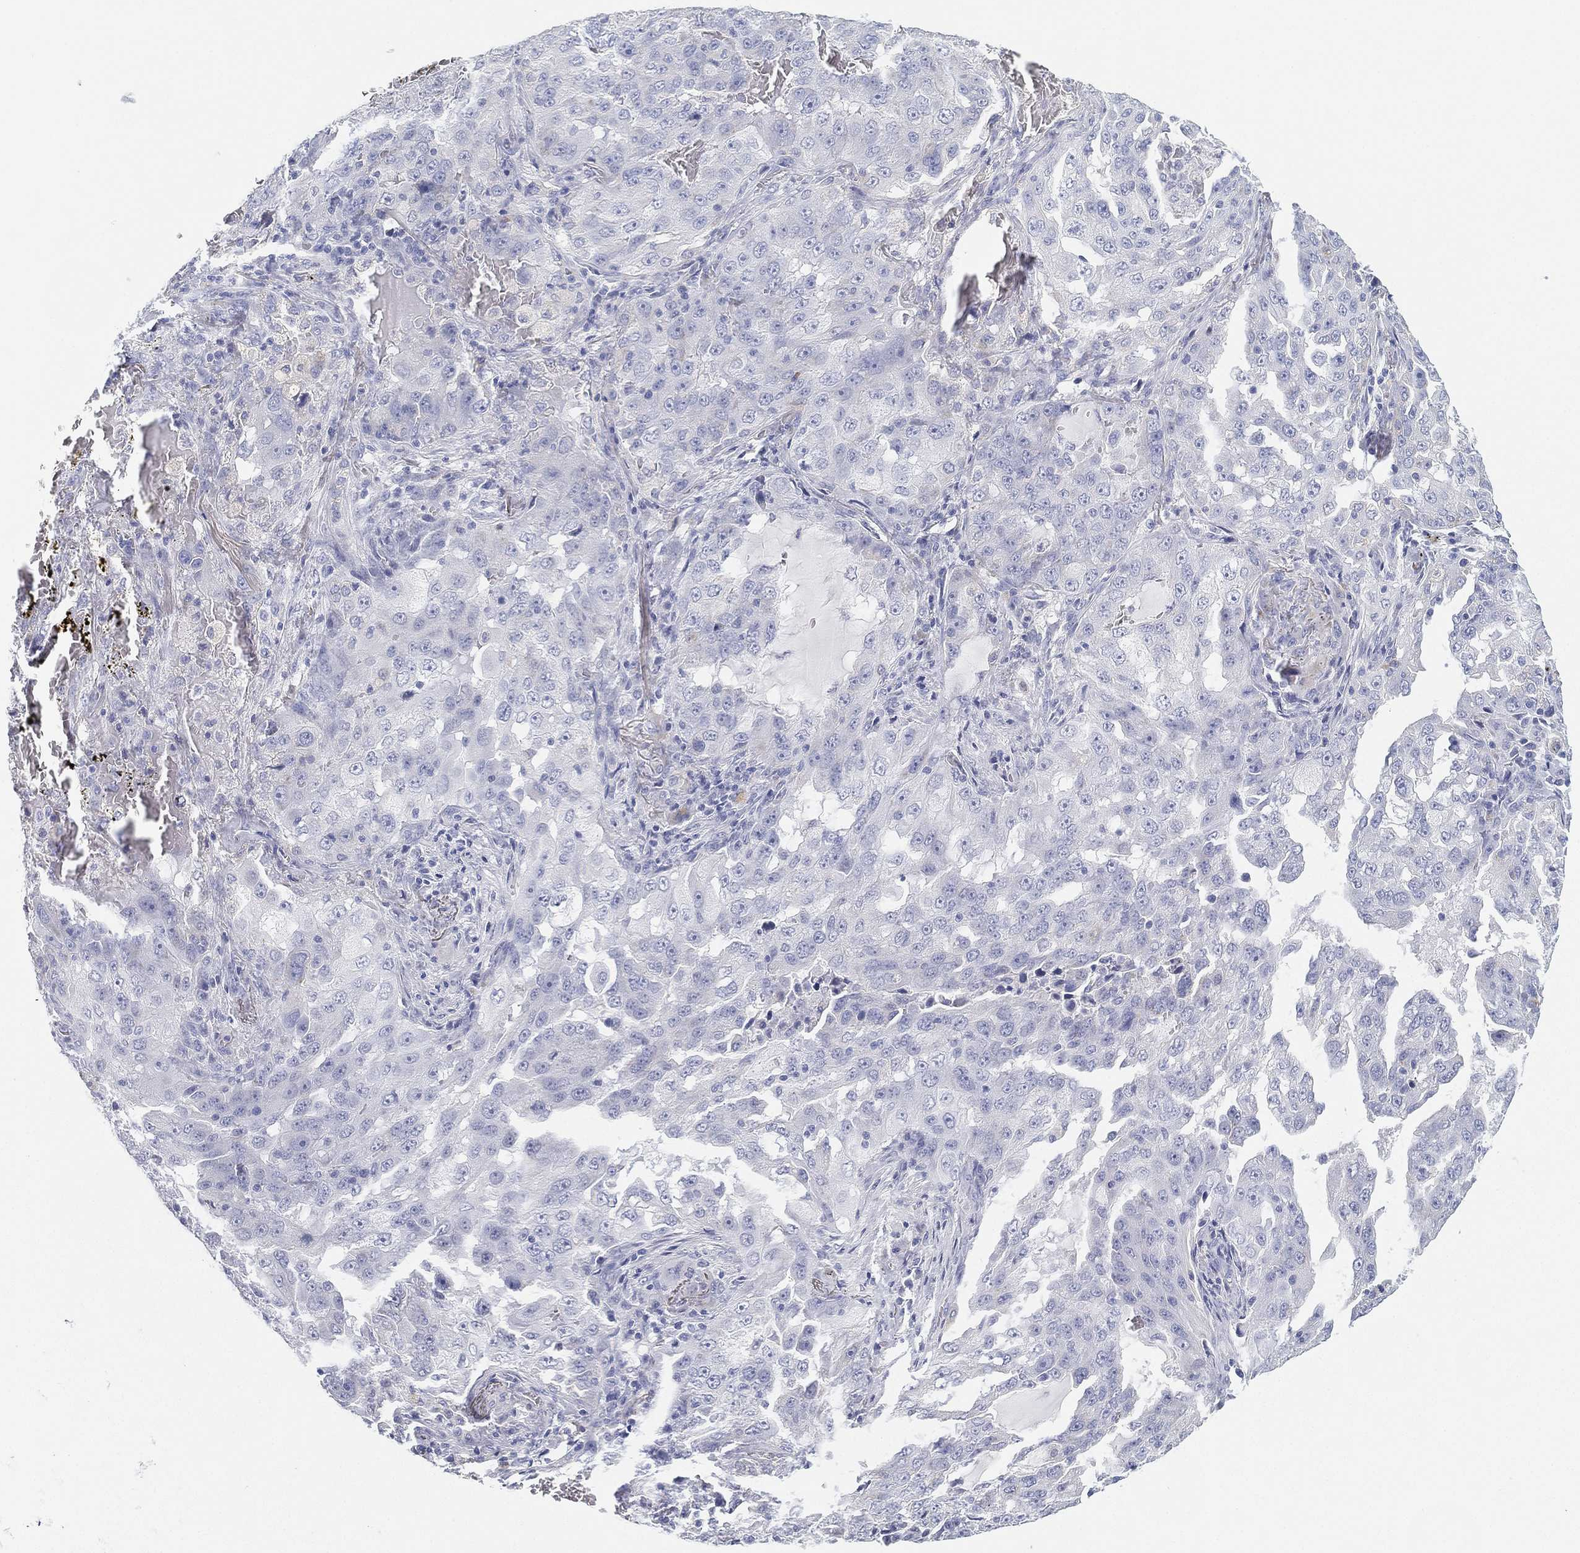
{"staining": {"intensity": "negative", "quantity": "none", "location": "none"}, "tissue": "lung cancer", "cell_type": "Tumor cells", "image_type": "cancer", "snomed": [{"axis": "morphology", "description": "Adenocarcinoma, NOS"}, {"axis": "topography", "description": "Lung"}], "caption": "An image of adenocarcinoma (lung) stained for a protein exhibits no brown staining in tumor cells.", "gene": "GPR61", "patient": {"sex": "female", "age": 61}}